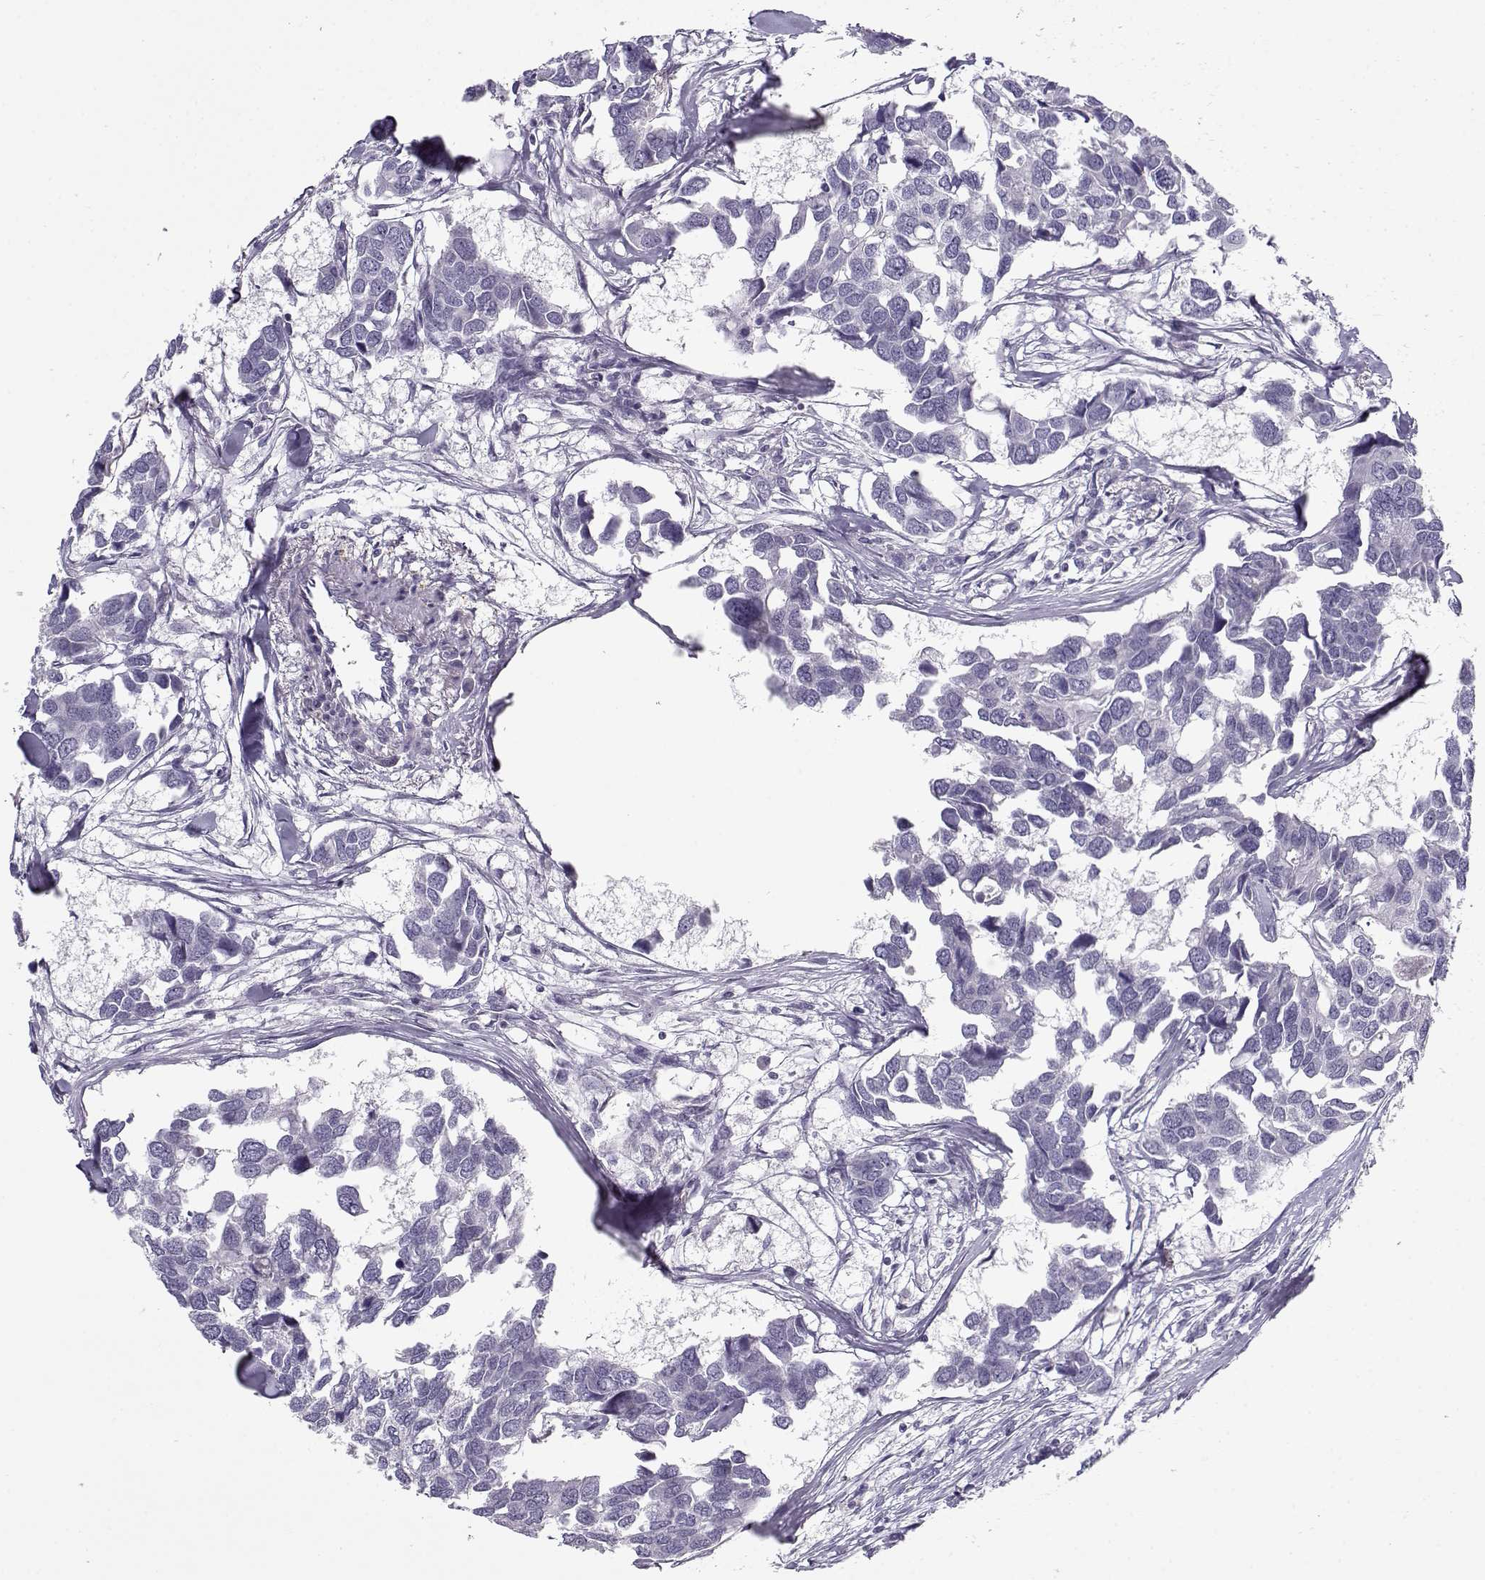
{"staining": {"intensity": "negative", "quantity": "none", "location": "none"}, "tissue": "breast cancer", "cell_type": "Tumor cells", "image_type": "cancer", "snomed": [{"axis": "morphology", "description": "Duct carcinoma"}, {"axis": "topography", "description": "Breast"}], "caption": "Photomicrograph shows no protein staining in tumor cells of infiltrating ductal carcinoma (breast) tissue.", "gene": "MYO1A", "patient": {"sex": "female", "age": 83}}